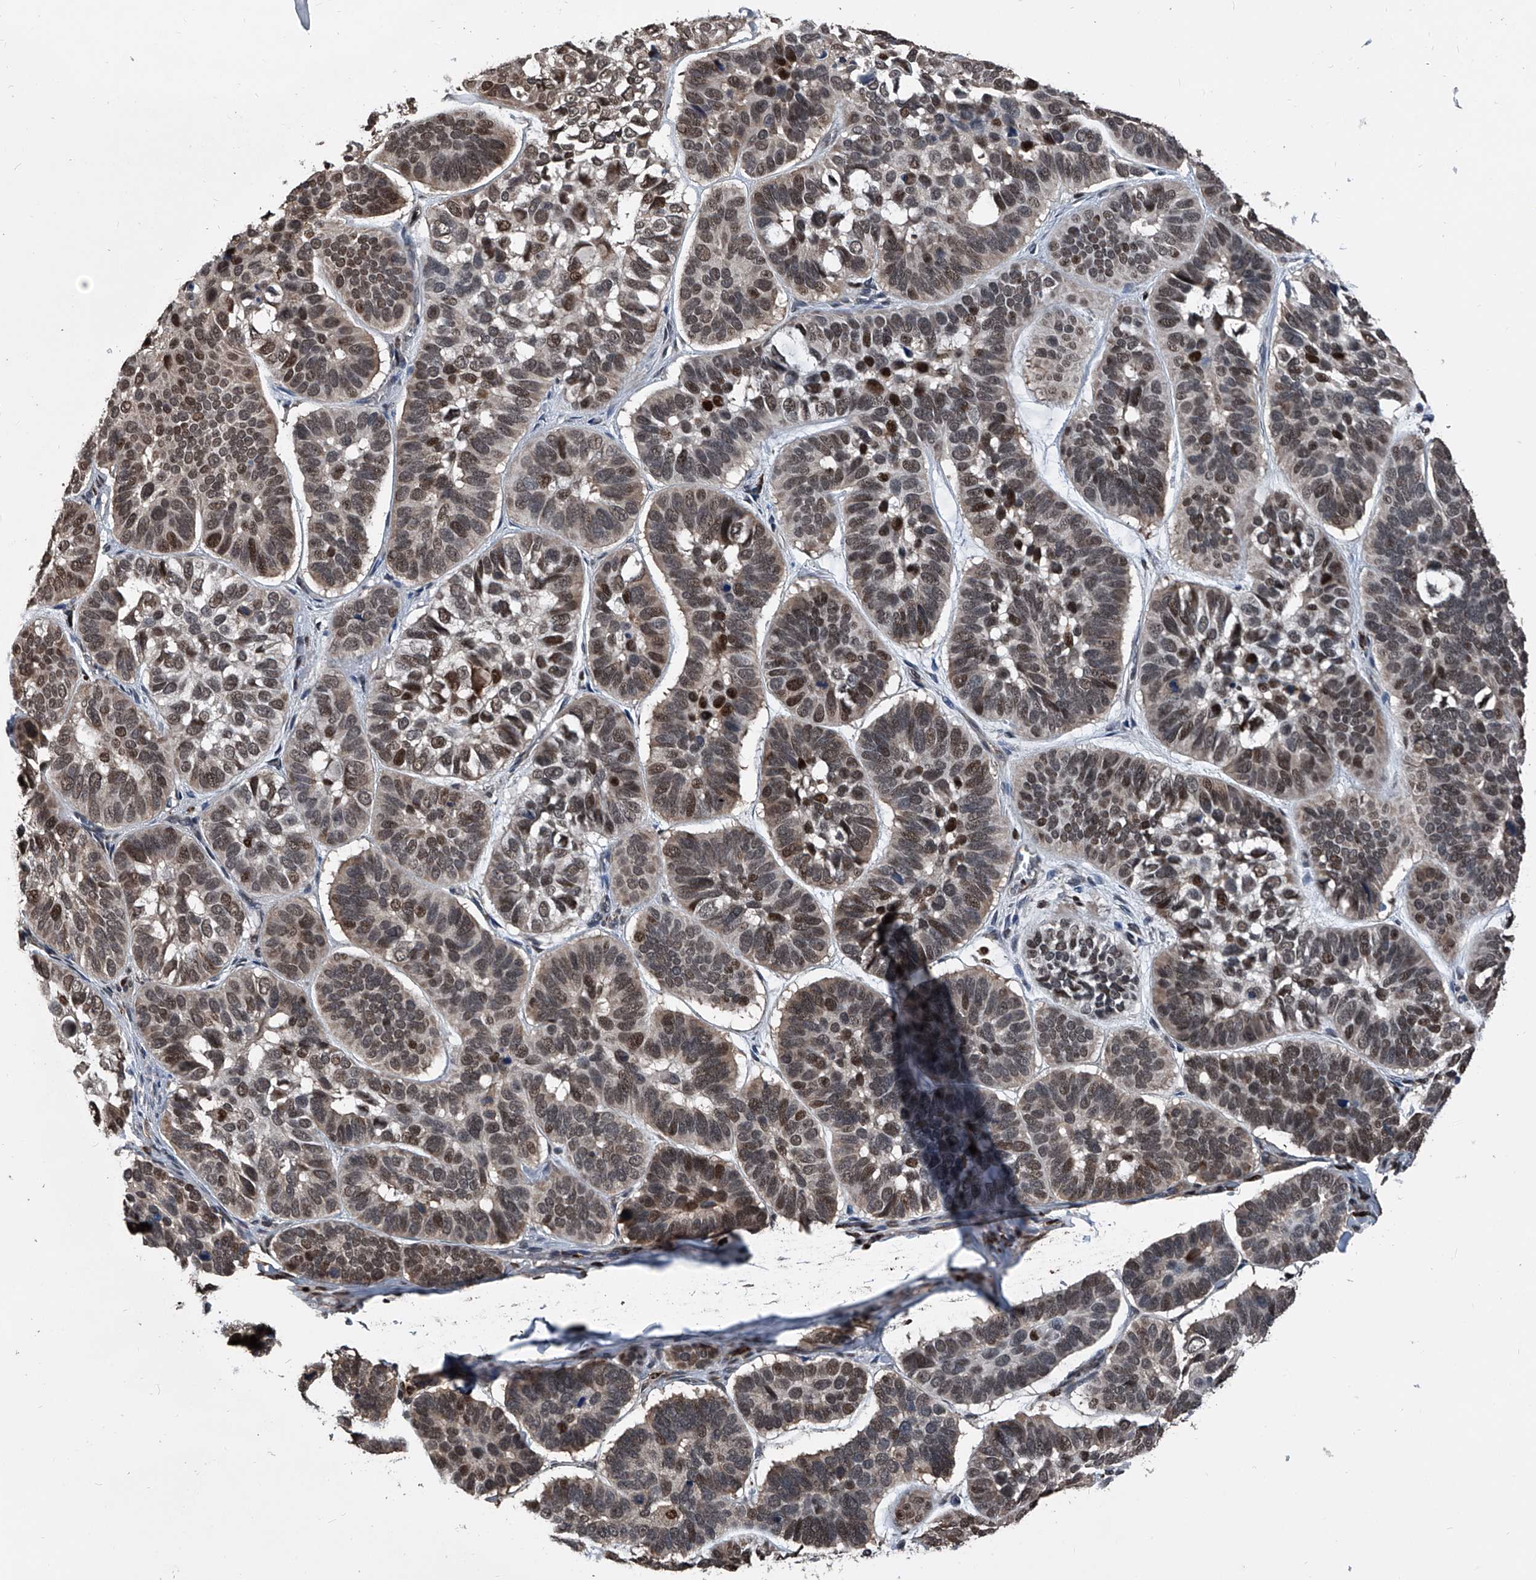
{"staining": {"intensity": "moderate", "quantity": "25%-75%", "location": "nuclear"}, "tissue": "skin cancer", "cell_type": "Tumor cells", "image_type": "cancer", "snomed": [{"axis": "morphology", "description": "Basal cell carcinoma"}, {"axis": "topography", "description": "Skin"}], "caption": "Immunohistochemical staining of human skin cancer (basal cell carcinoma) reveals medium levels of moderate nuclear positivity in about 25%-75% of tumor cells.", "gene": "FKBP5", "patient": {"sex": "male", "age": 62}}